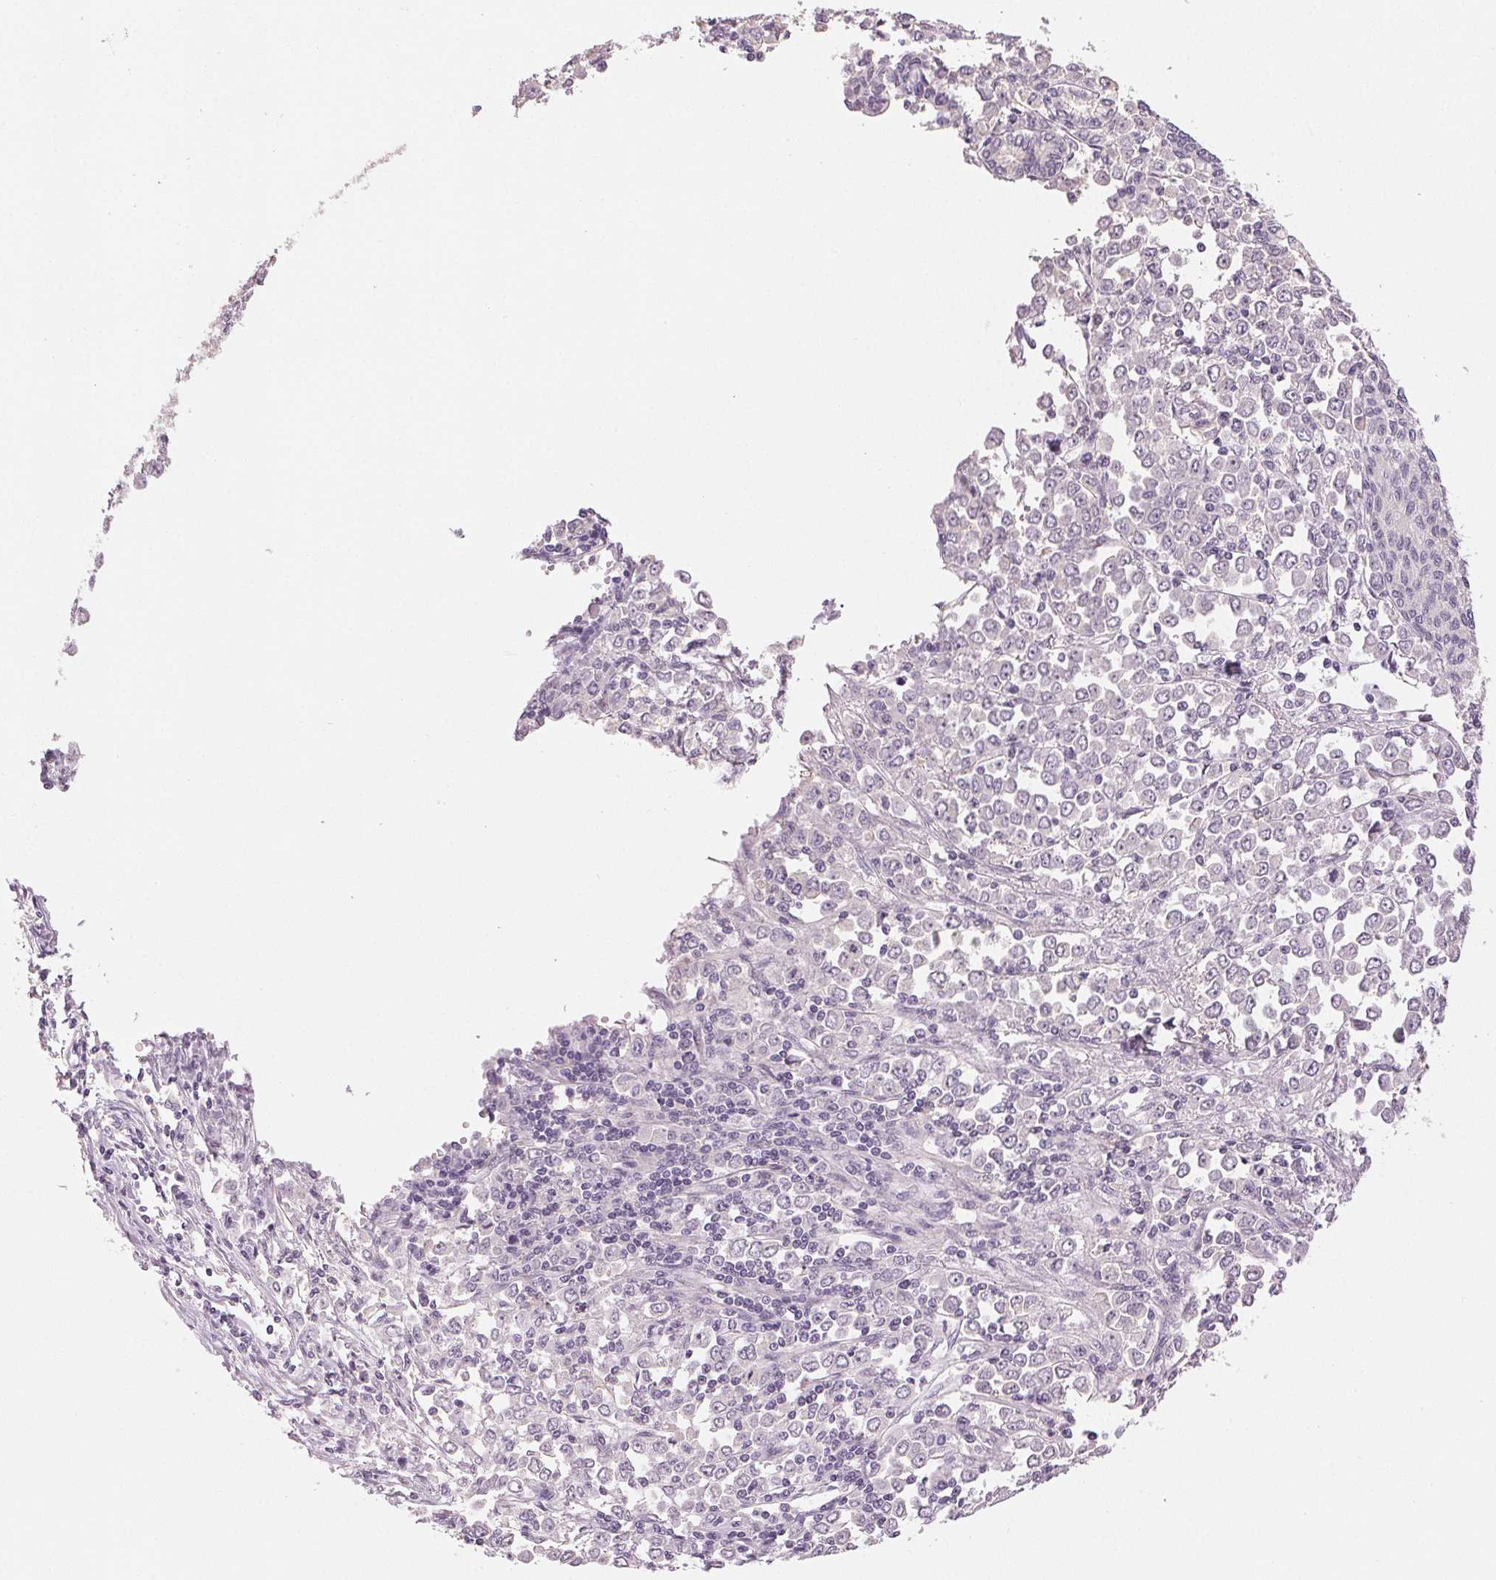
{"staining": {"intensity": "negative", "quantity": "none", "location": "none"}, "tissue": "stomach cancer", "cell_type": "Tumor cells", "image_type": "cancer", "snomed": [{"axis": "morphology", "description": "Adenocarcinoma, NOS"}, {"axis": "topography", "description": "Stomach, upper"}], "caption": "Tumor cells are negative for brown protein staining in stomach adenocarcinoma. Nuclei are stained in blue.", "gene": "MAP1LC3A", "patient": {"sex": "male", "age": 70}}